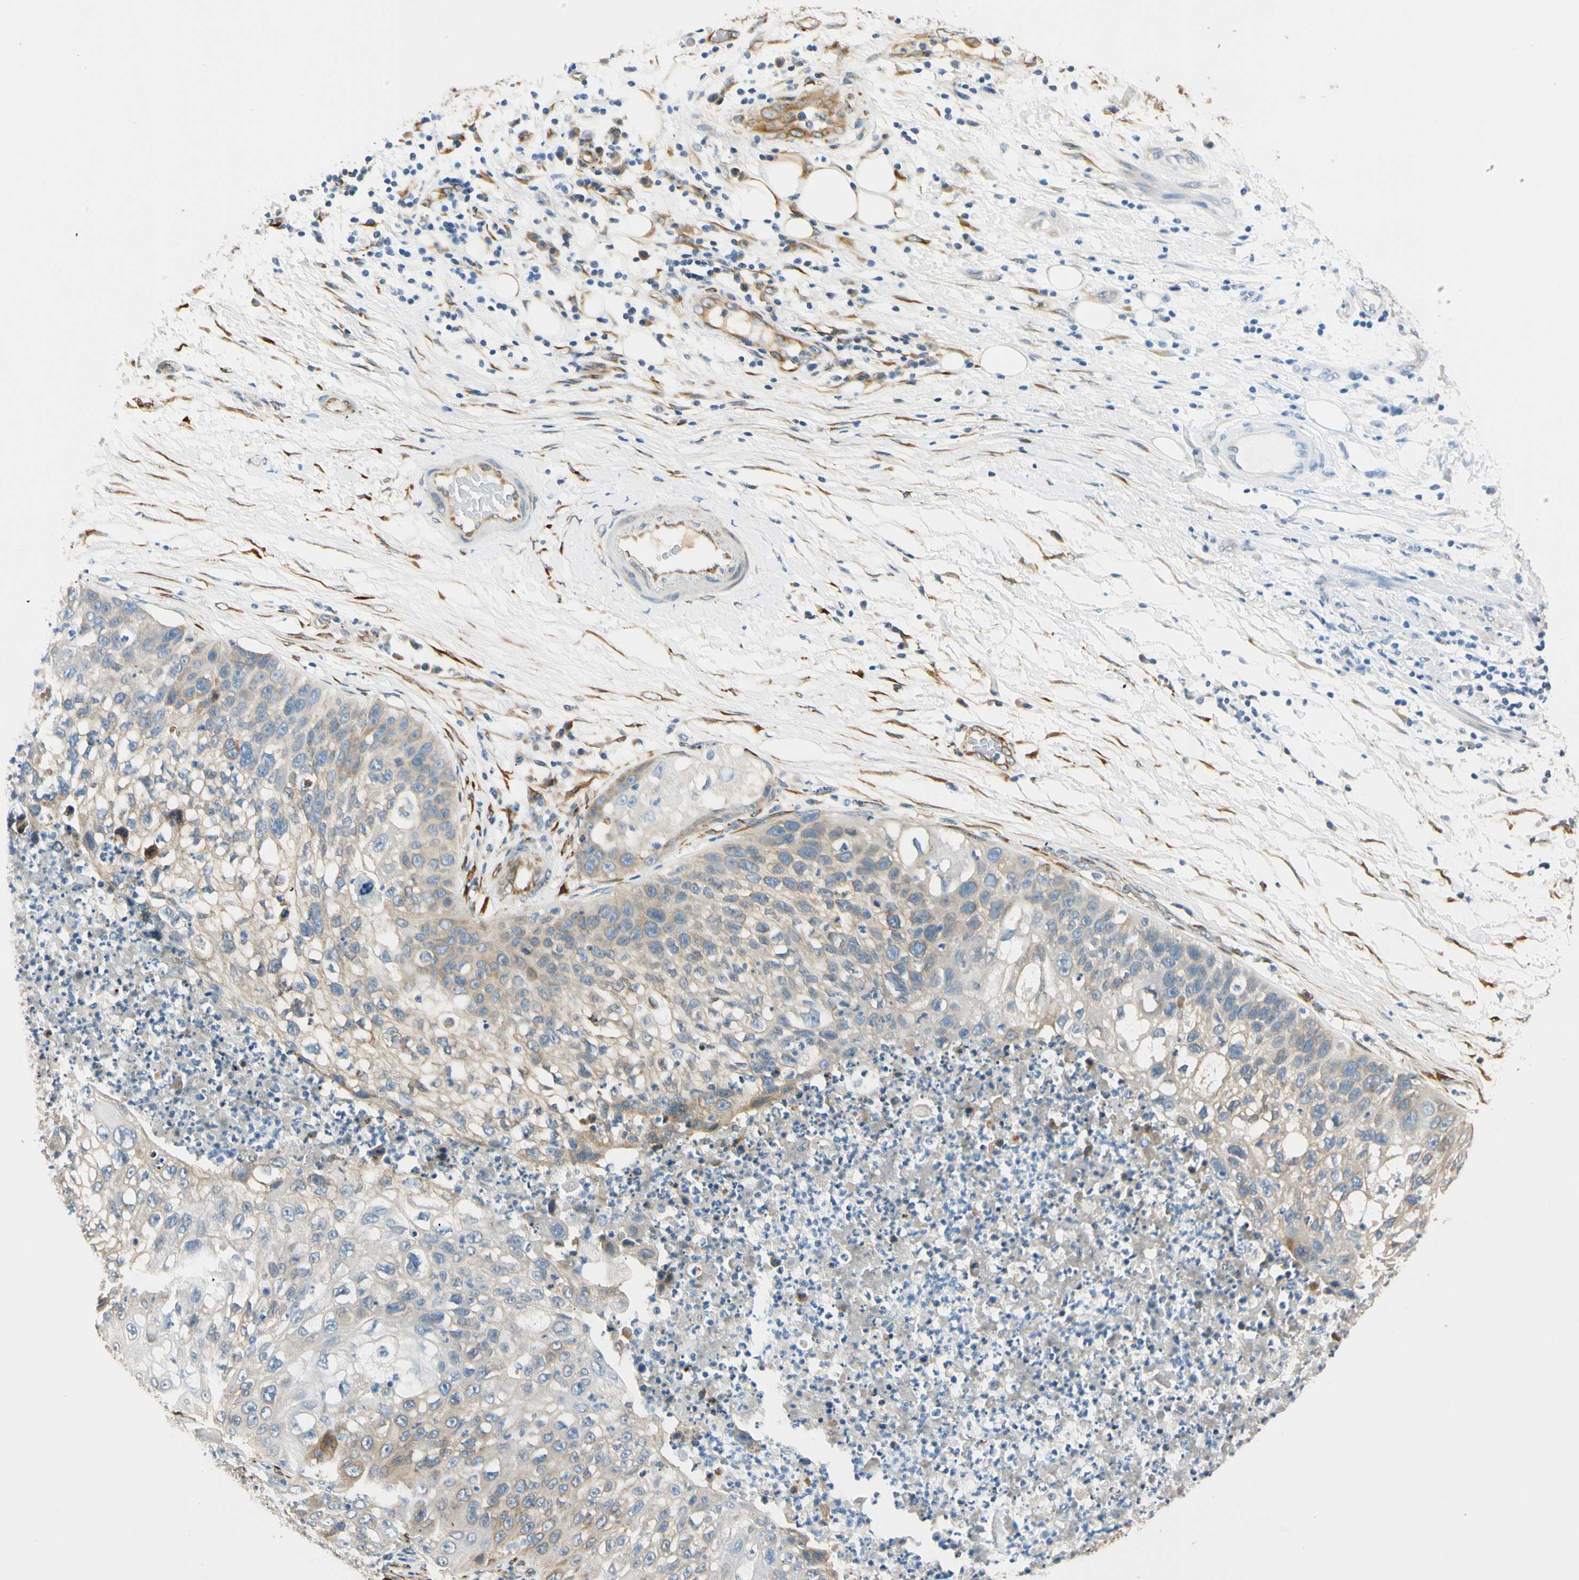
{"staining": {"intensity": "weak", "quantity": "25%-75%", "location": "cytoplasmic/membranous"}, "tissue": "lung cancer", "cell_type": "Tumor cells", "image_type": "cancer", "snomed": [{"axis": "morphology", "description": "Inflammation, NOS"}, {"axis": "morphology", "description": "Squamous cell carcinoma, NOS"}, {"axis": "topography", "description": "Lymph node"}, {"axis": "topography", "description": "Soft tissue"}, {"axis": "topography", "description": "Lung"}], "caption": "Weak cytoplasmic/membranous positivity for a protein is seen in approximately 25%-75% of tumor cells of squamous cell carcinoma (lung) using immunohistochemistry (IHC).", "gene": "FKBP7", "patient": {"sex": "male", "age": 66}}